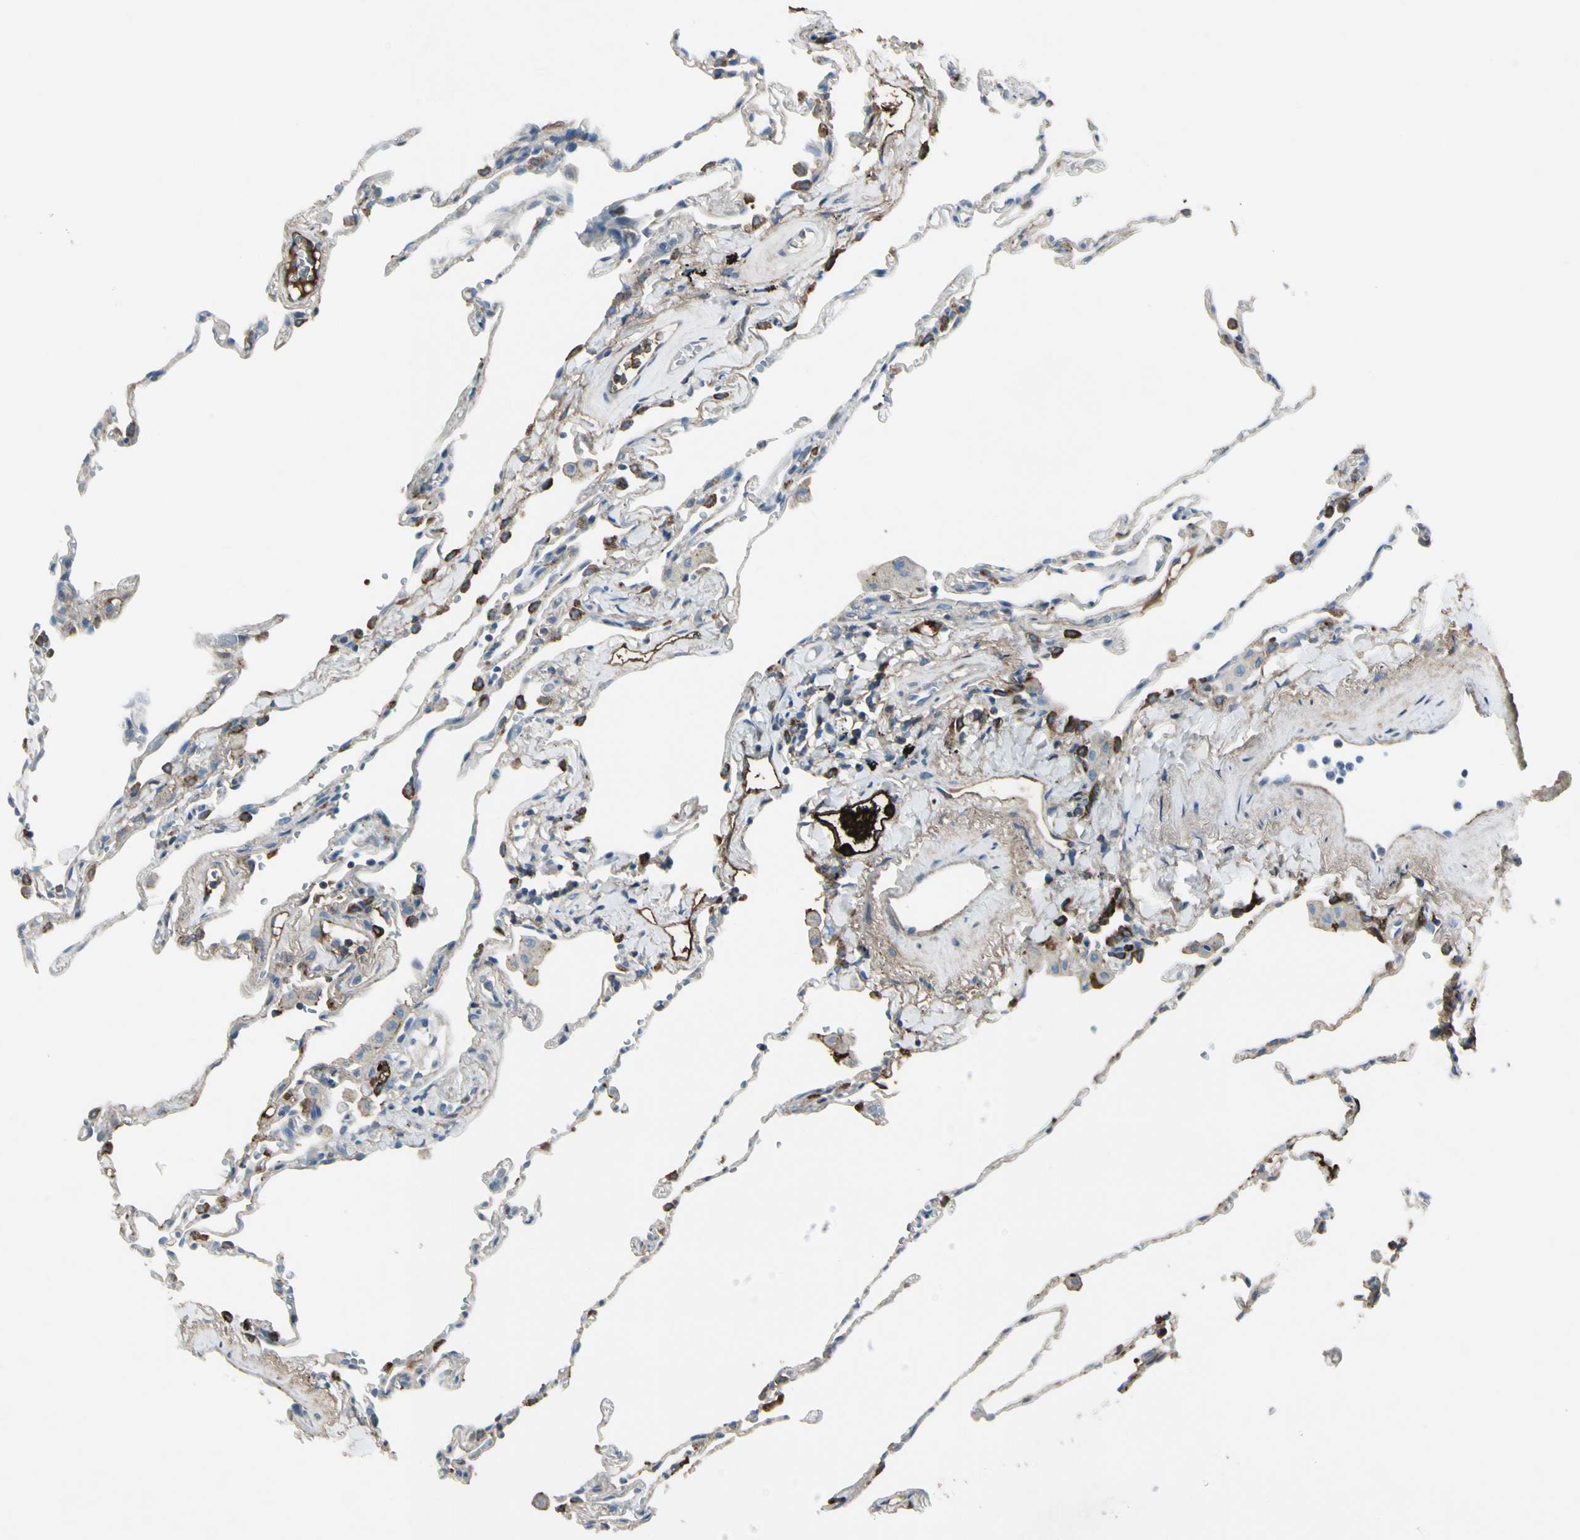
{"staining": {"intensity": "strong", "quantity": "<25%", "location": "cytoplasmic/membranous"}, "tissue": "lung", "cell_type": "Alveolar cells", "image_type": "normal", "snomed": [{"axis": "morphology", "description": "Normal tissue, NOS"}, {"axis": "topography", "description": "Lung"}], "caption": "A high-resolution image shows immunohistochemistry (IHC) staining of normal lung, which shows strong cytoplasmic/membranous staining in approximately <25% of alveolar cells. The staining was performed using DAB, with brown indicating positive protein expression. Nuclei are stained blue with hematoxylin.", "gene": "PIGR", "patient": {"sex": "male", "age": 59}}